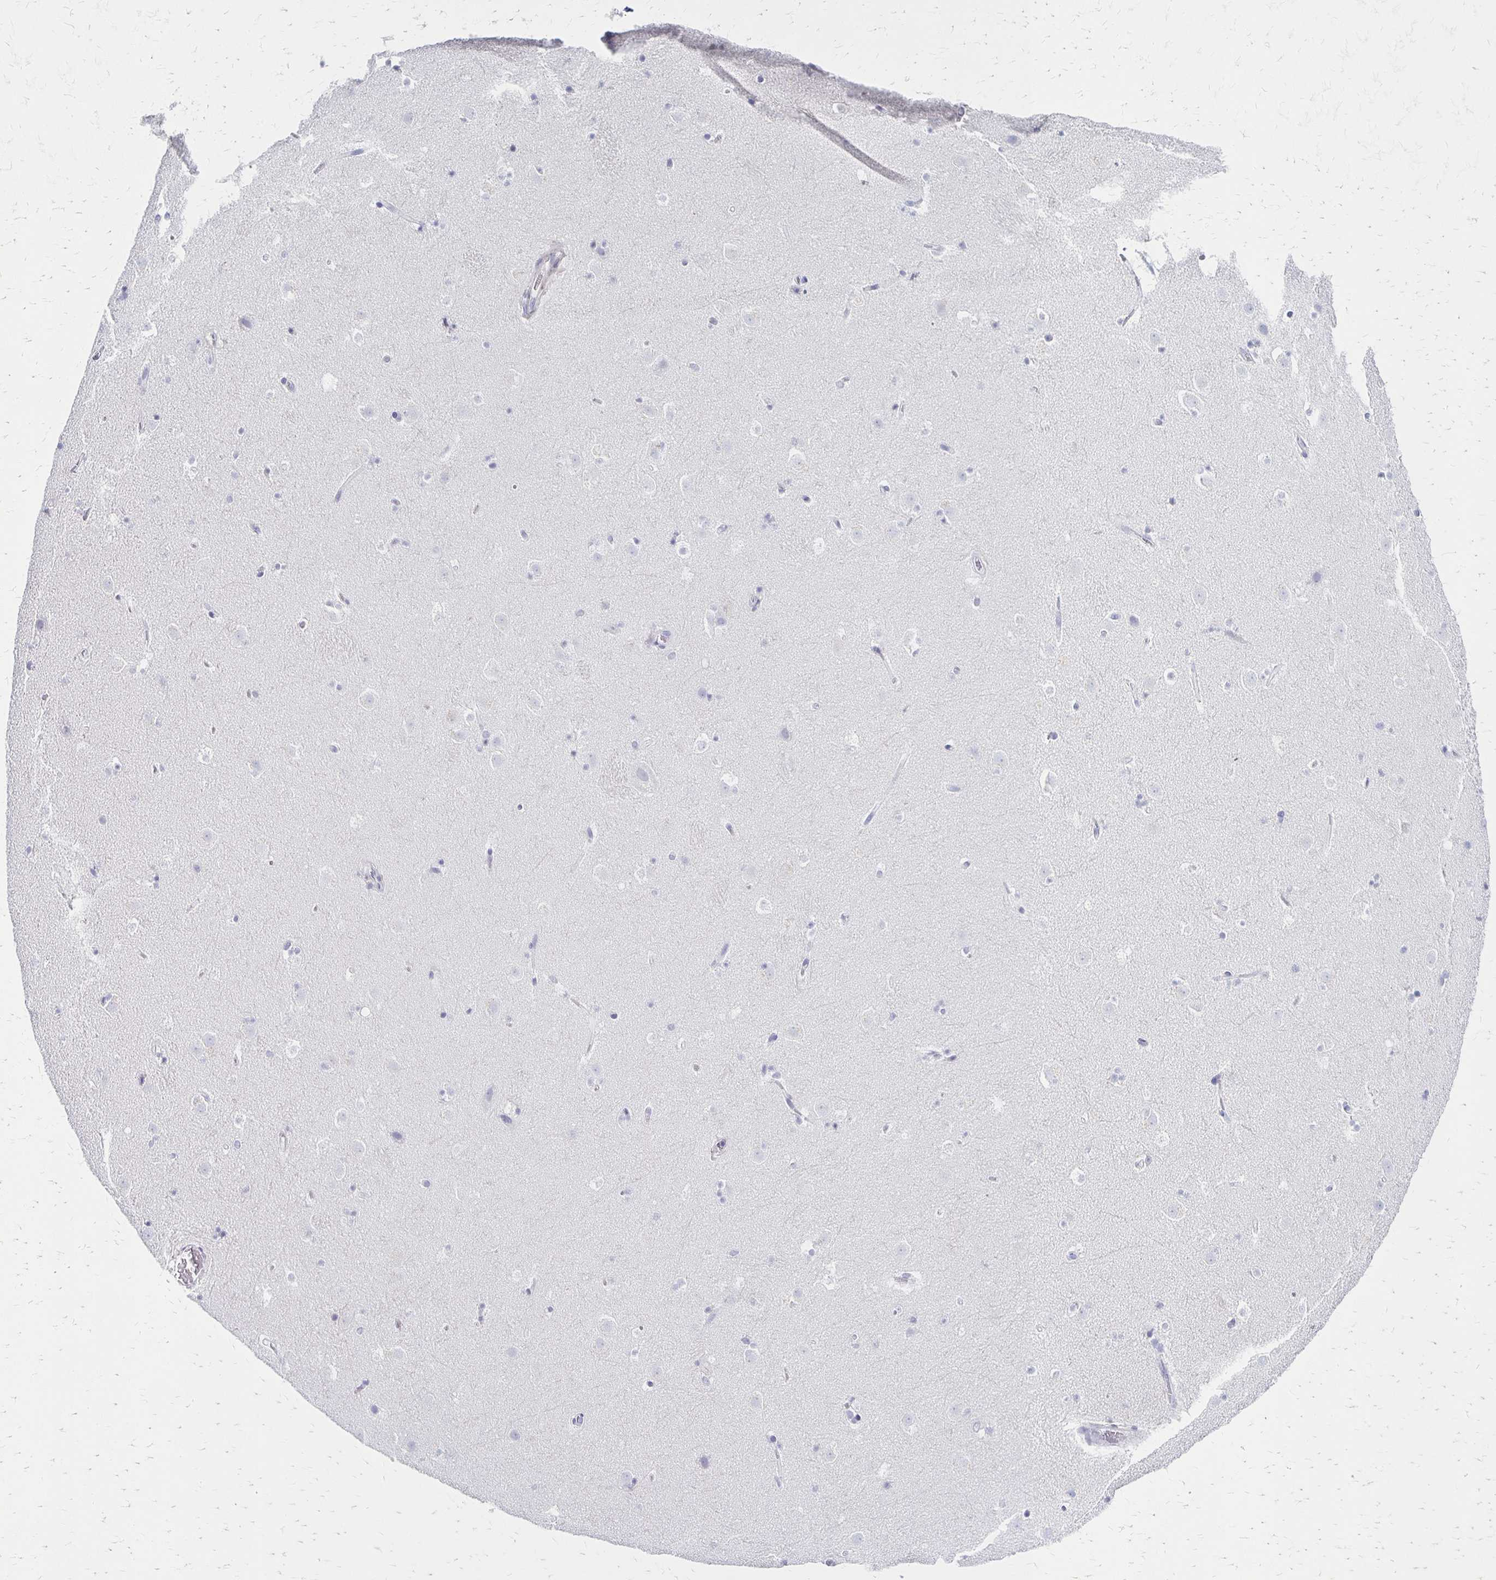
{"staining": {"intensity": "negative", "quantity": "none", "location": "none"}, "tissue": "caudate", "cell_type": "Glial cells", "image_type": "normal", "snomed": [{"axis": "morphology", "description": "Normal tissue, NOS"}, {"axis": "topography", "description": "Lateral ventricle wall"}], "caption": "Protein analysis of unremarkable caudate displays no significant positivity in glial cells. (DAB immunohistochemistry visualized using brightfield microscopy, high magnification).", "gene": "IVL", "patient": {"sex": "male", "age": 37}}